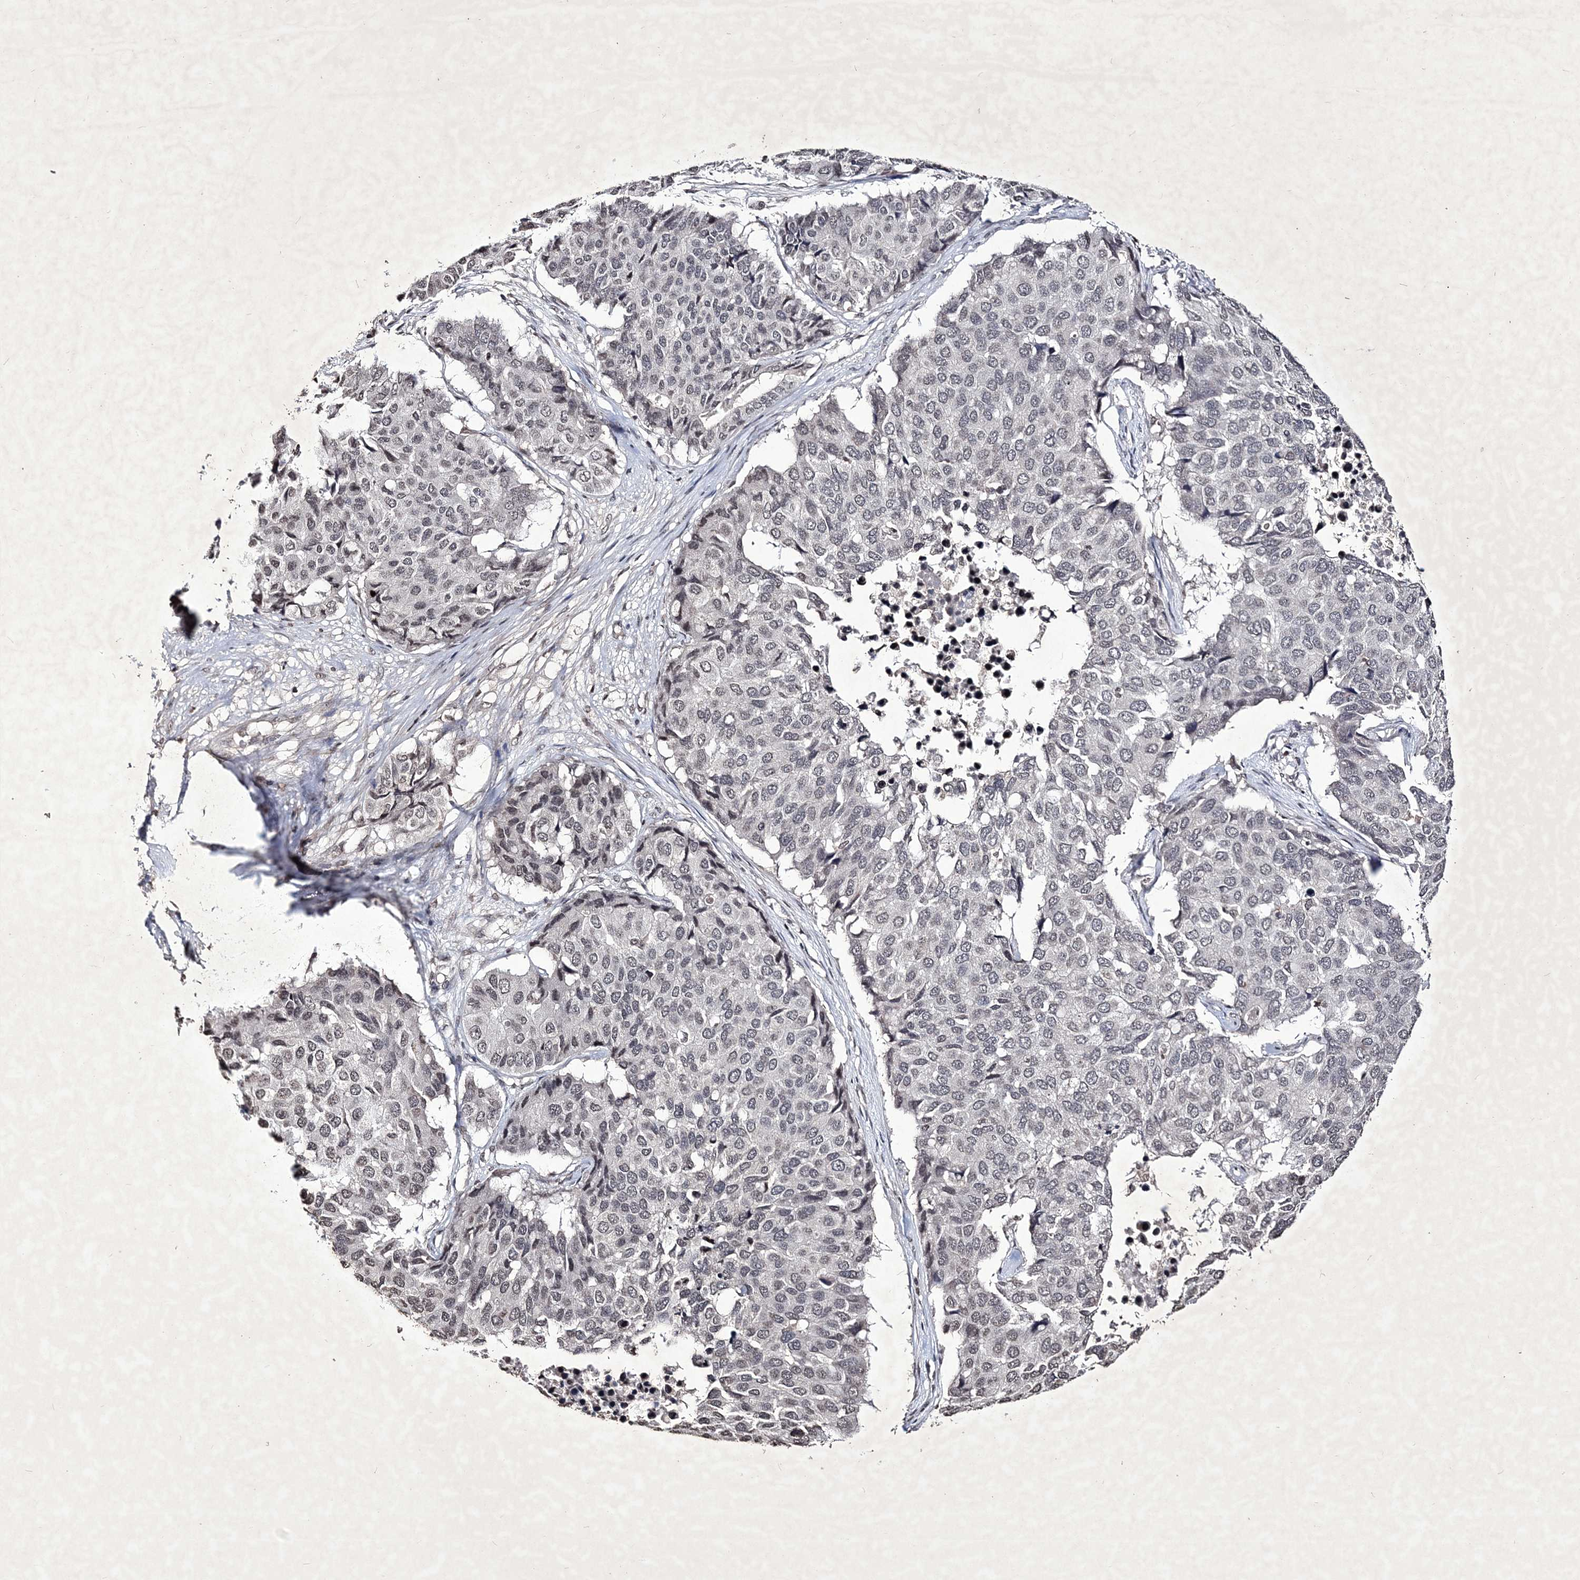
{"staining": {"intensity": "weak", "quantity": "25%-75%", "location": "nuclear"}, "tissue": "pancreatic cancer", "cell_type": "Tumor cells", "image_type": "cancer", "snomed": [{"axis": "morphology", "description": "Adenocarcinoma, NOS"}, {"axis": "topography", "description": "Pancreas"}], "caption": "Brown immunohistochemical staining in pancreatic cancer (adenocarcinoma) shows weak nuclear positivity in approximately 25%-75% of tumor cells. The staining was performed using DAB (3,3'-diaminobenzidine) to visualize the protein expression in brown, while the nuclei were stained in blue with hematoxylin (Magnification: 20x).", "gene": "SOWAHB", "patient": {"sex": "male", "age": 50}}